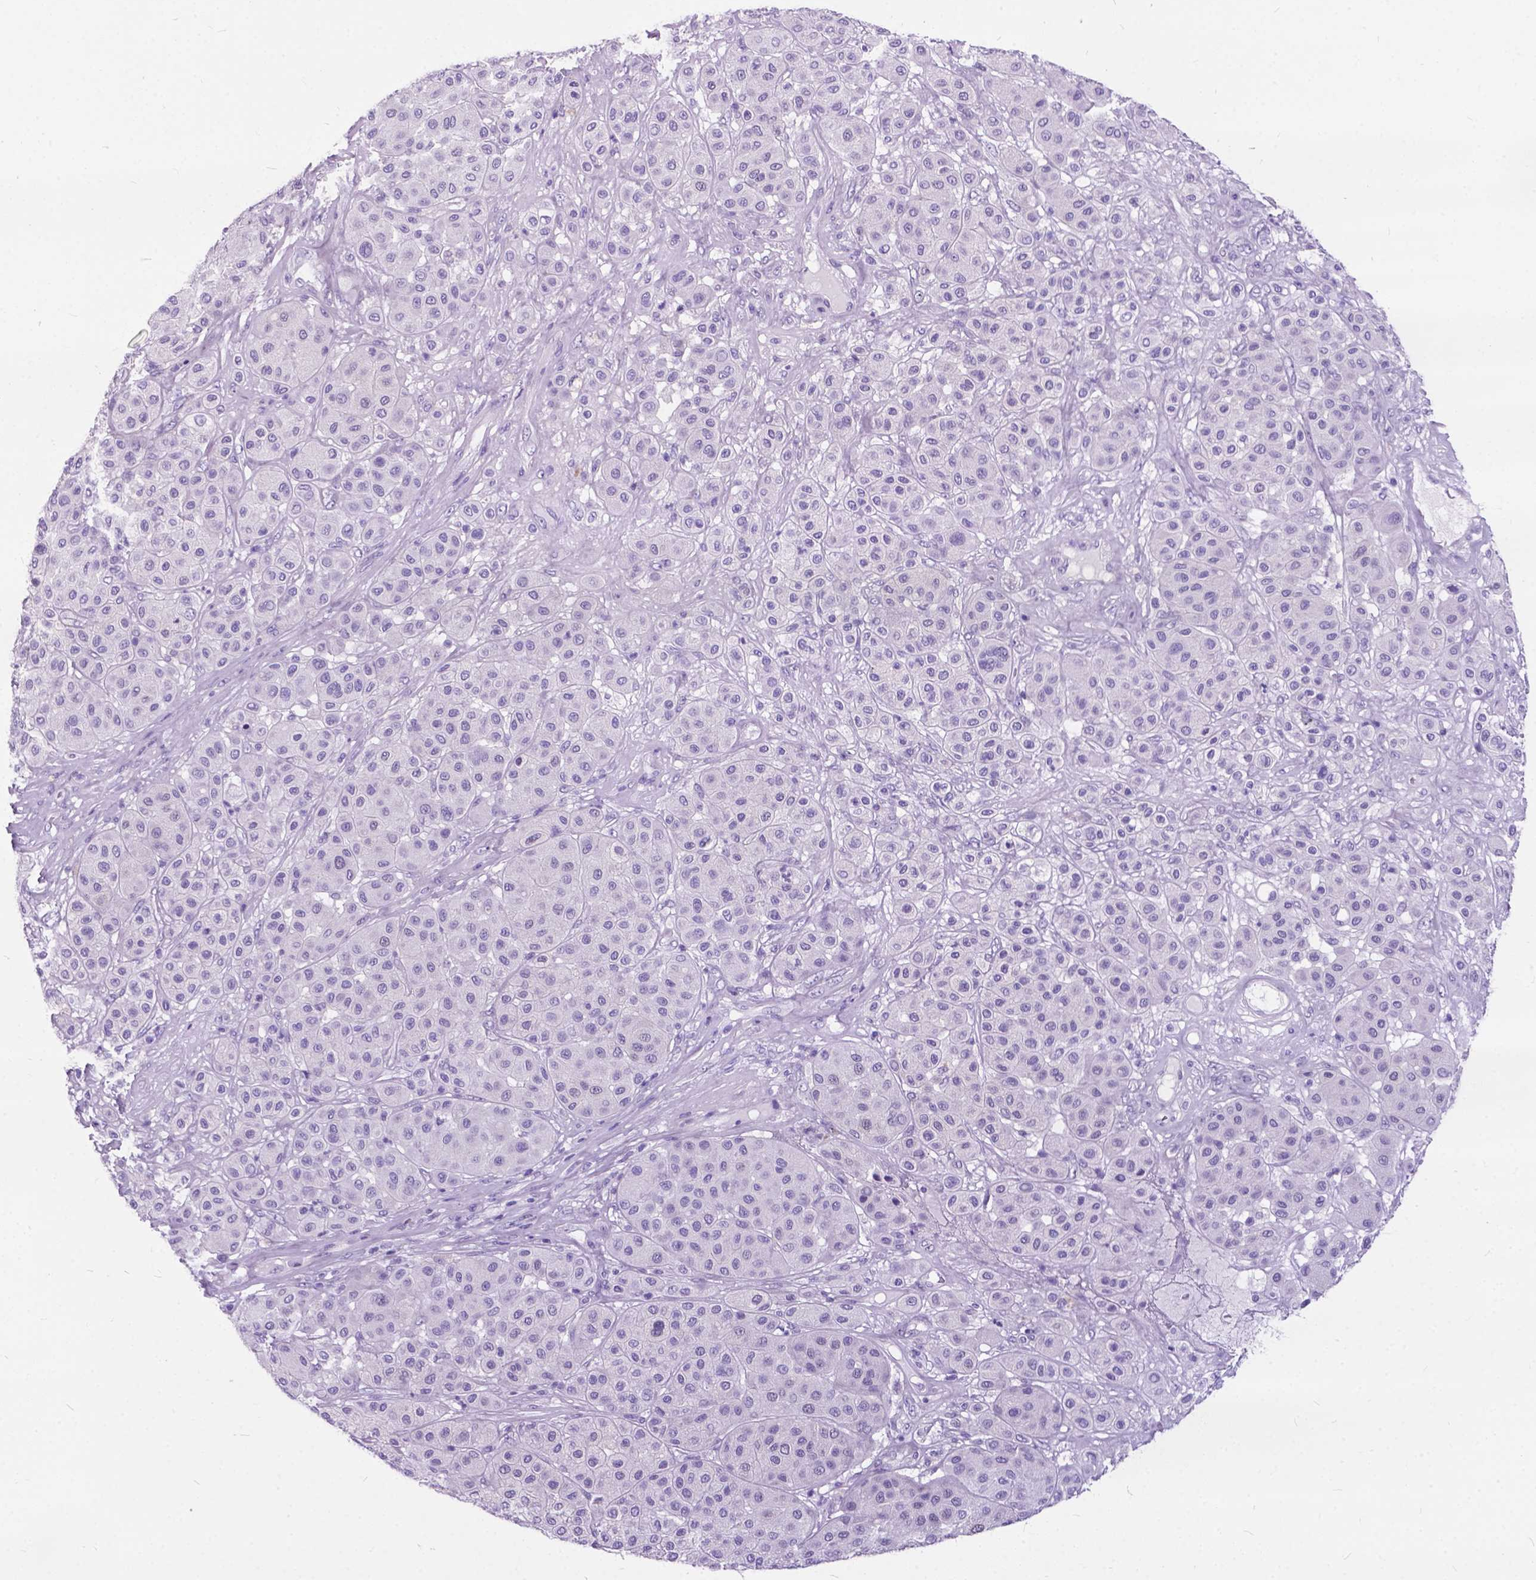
{"staining": {"intensity": "negative", "quantity": "none", "location": "none"}, "tissue": "melanoma", "cell_type": "Tumor cells", "image_type": "cancer", "snomed": [{"axis": "morphology", "description": "Malignant melanoma, Metastatic site"}, {"axis": "topography", "description": "Smooth muscle"}], "caption": "Melanoma stained for a protein using IHC shows no positivity tumor cells.", "gene": "BSND", "patient": {"sex": "male", "age": 41}}